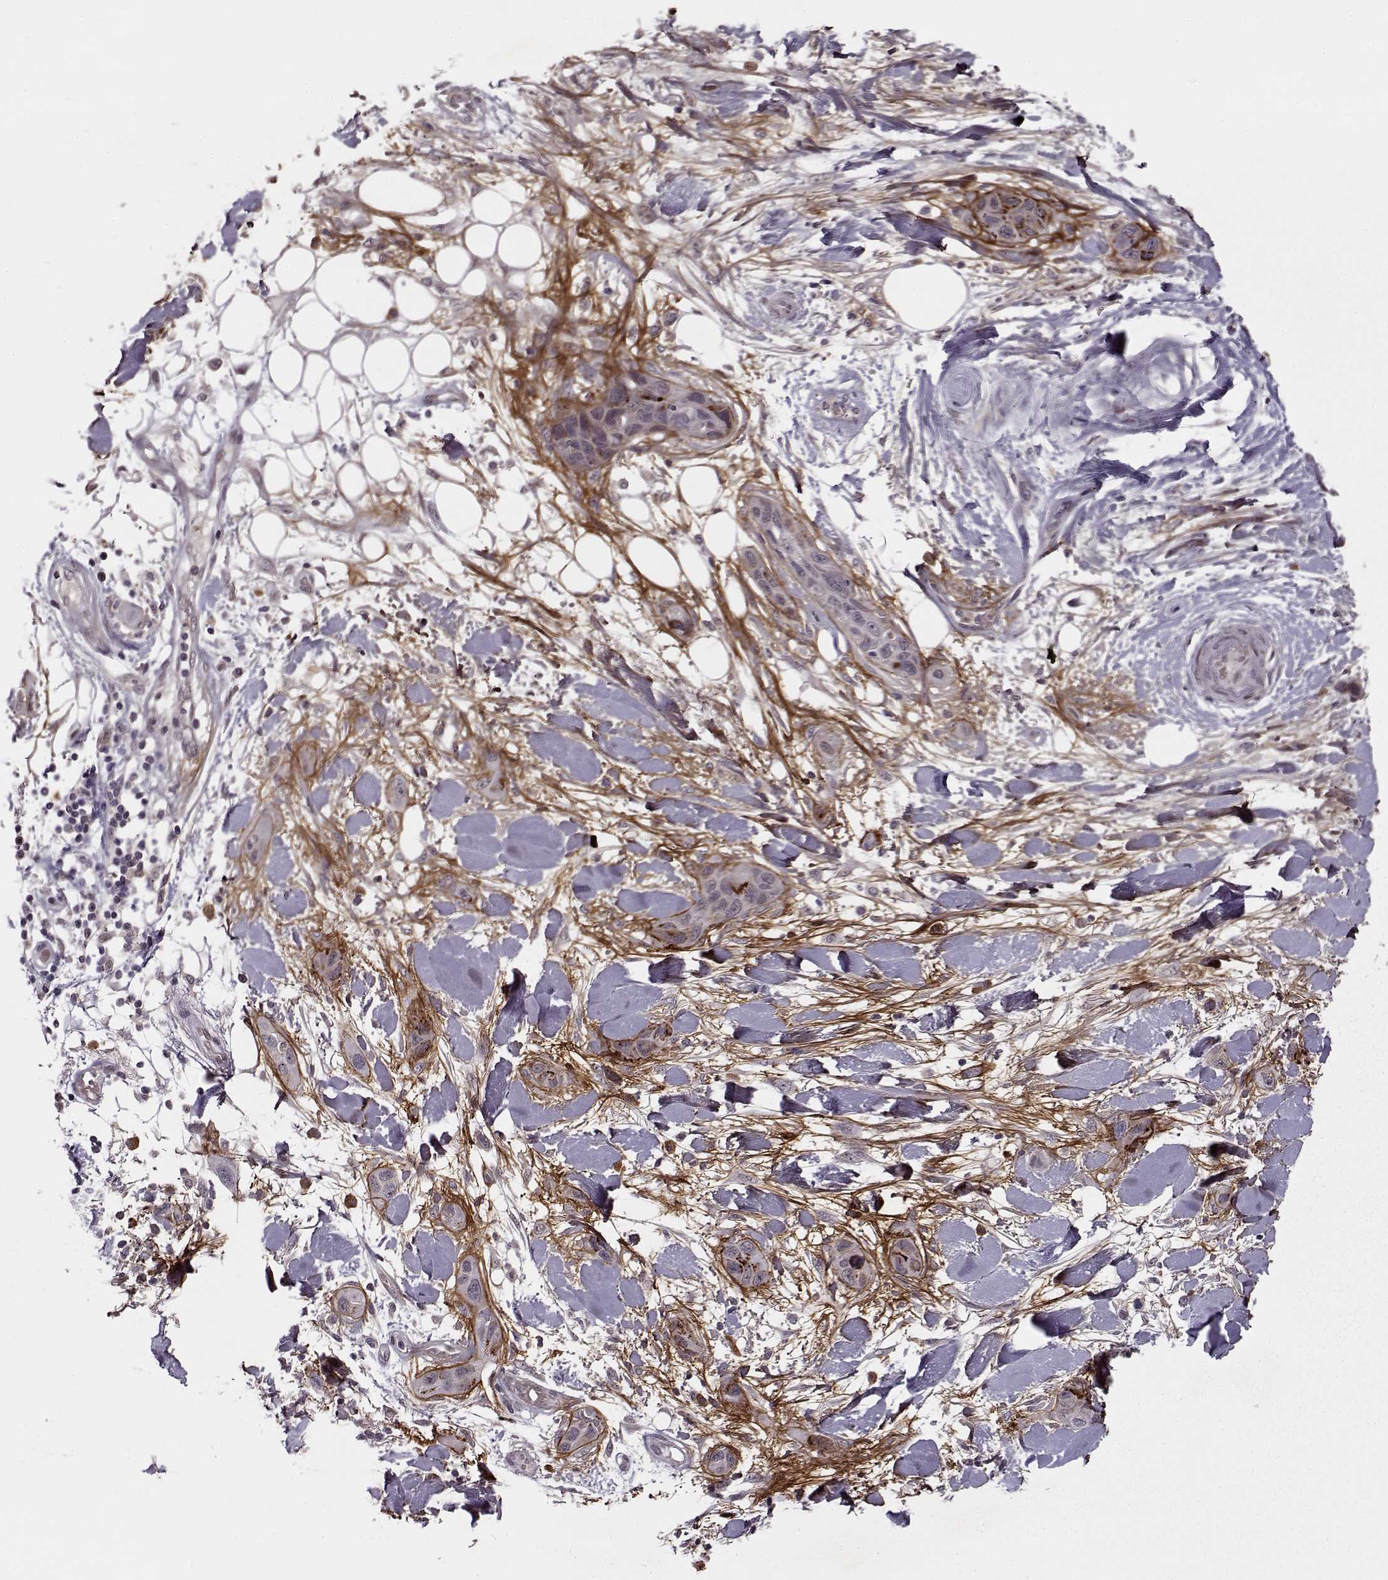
{"staining": {"intensity": "strong", "quantity": "<25%", "location": "cytoplasmic/membranous"}, "tissue": "skin cancer", "cell_type": "Tumor cells", "image_type": "cancer", "snomed": [{"axis": "morphology", "description": "Squamous cell carcinoma, NOS"}, {"axis": "topography", "description": "Skin"}], "caption": "Brown immunohistochemical staining in human skin cancer (squamous cell carcinoma) exhibits strong cytoplasmic/membranous positivity in approximately <25% of tumor cells.", "gene": "DENND4B", "patient": {"sex": "male", "age": 79}}